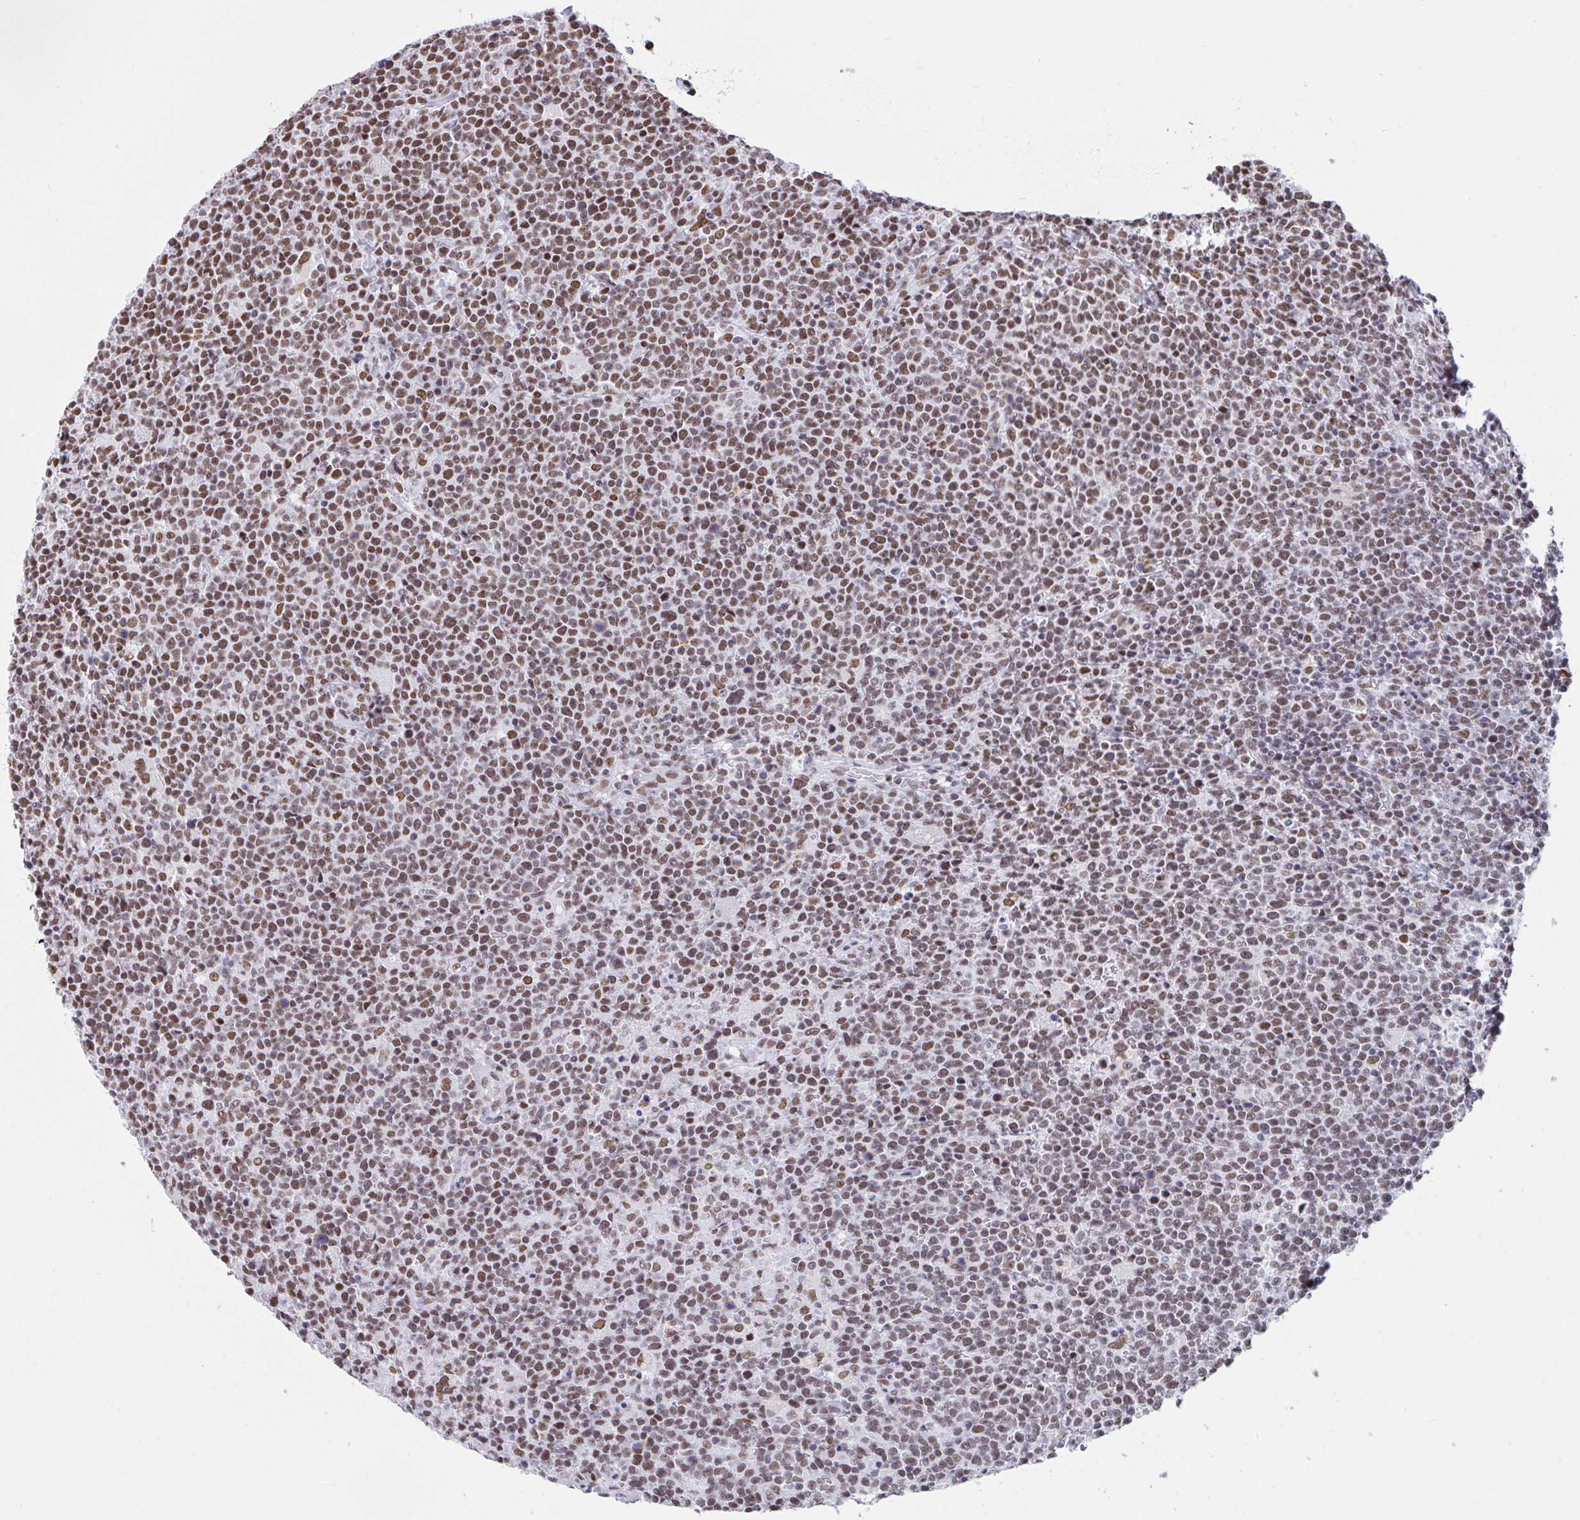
{"staining": {"intensity": "moderate", "quantity": ">75%", "location": "nuclear"}, "tissue": "lymphoma", "cell_type": "Tumor cells", "image_type": "cancer", "snomed": [{"axis": "morphology", "description": "Malignant lymphoma, non-Hodgkin's type, High grade"}, {"axis": "topography", "description": "Lymph node"}], "caption": "A high-resolution photomicrograph shows immunohistochemistry staining of high-grade malignant lymphoma, non-Hodgkin's type, which shows moderate nuclear positivity in about >75% of tumor cells.", "gene": "DDX52", "patient": {"sex": "male", "age": 61}}